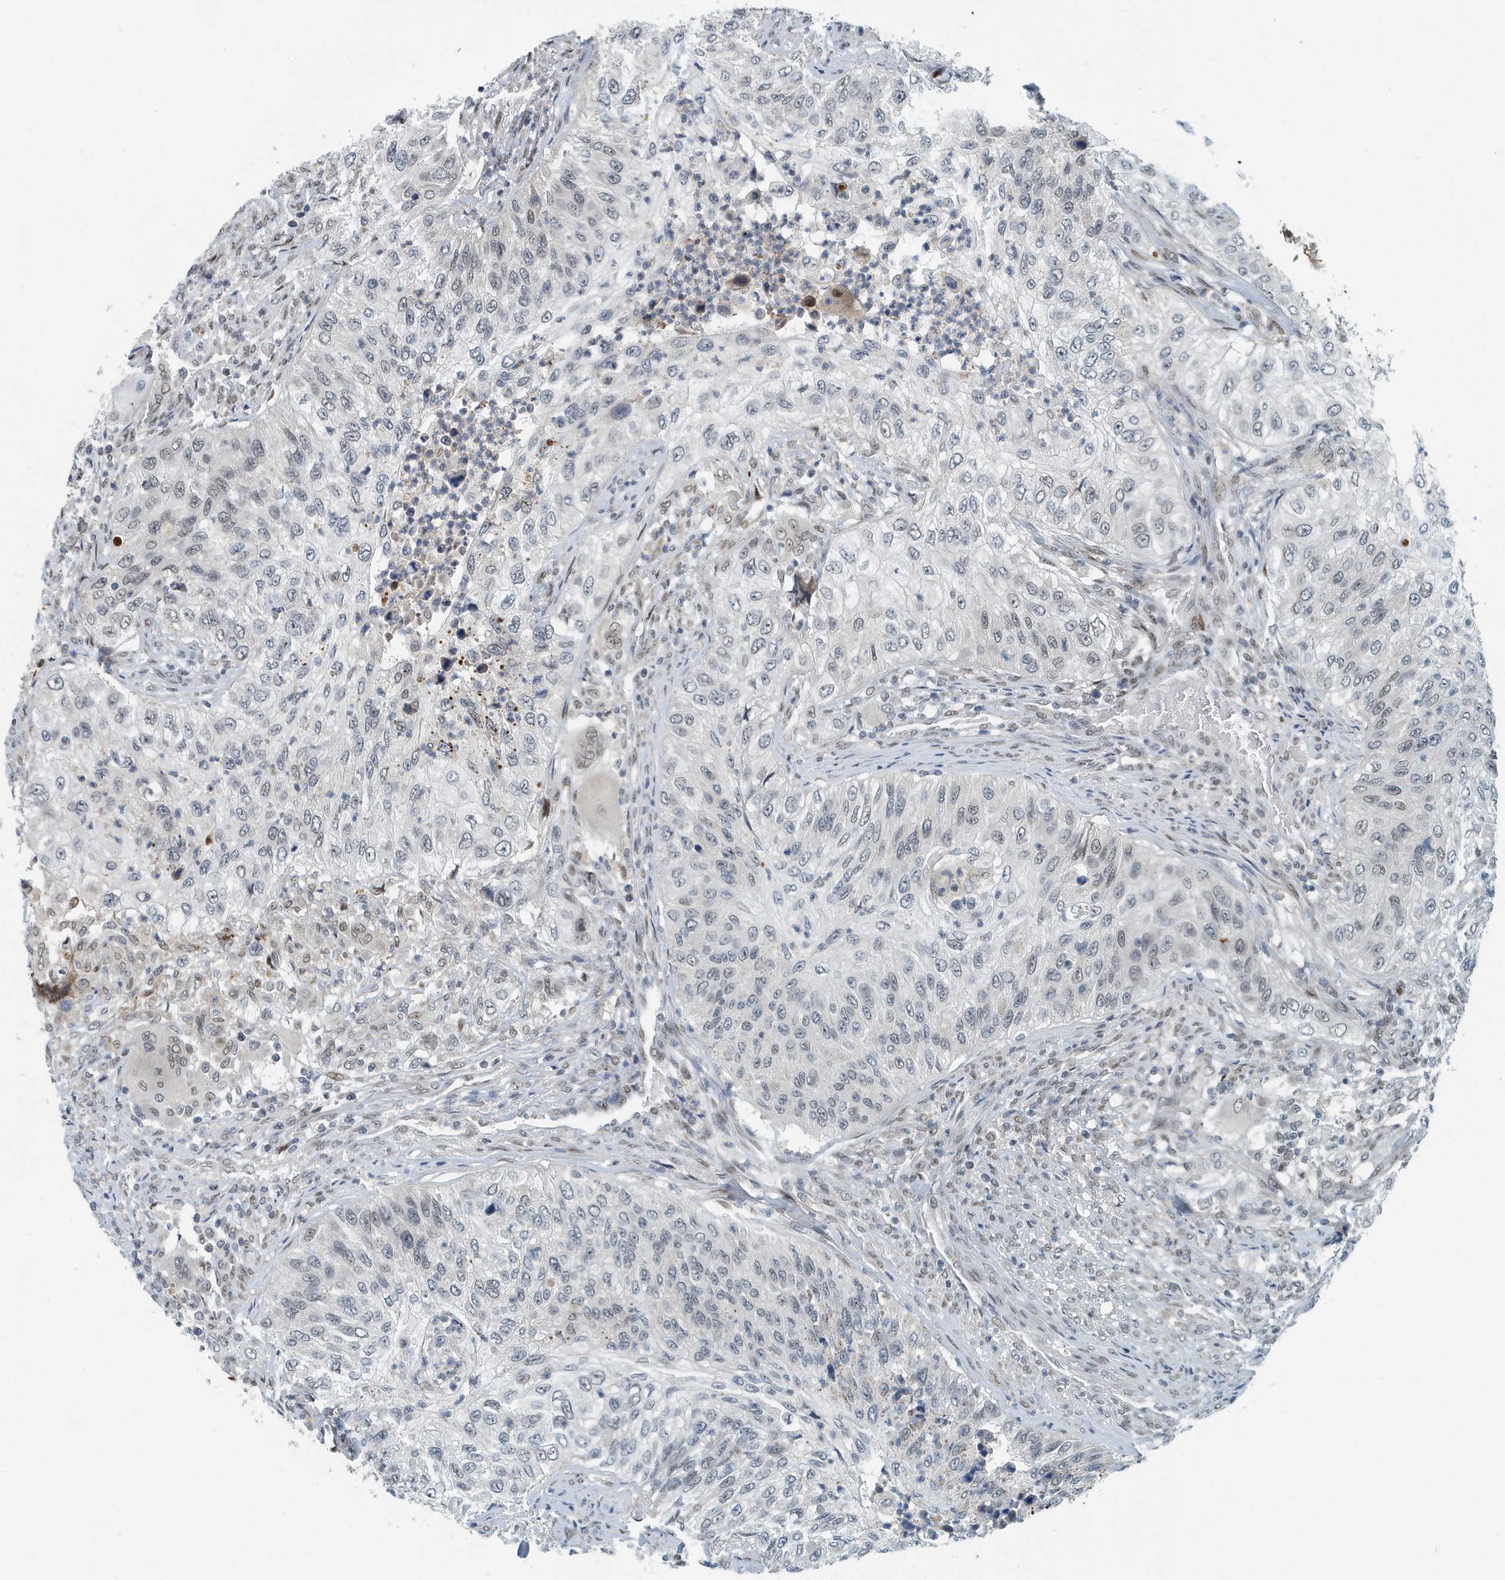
{"staining": {"intensity": "weak", "quantity": "<25%", "location": "nuclear"}, "tissue": "urothelial cancer", "cell_type": "Tumor cells", "image_type": "cancer", "snomed": [{"axis": "morphology", "description": "Urothelial carcinoma, High grade"}, {"axis": "topography", "description": "Urinary bladder"}], "caption": "High-grade urothelial carcinoma stained for a protein using IHC exhibits no positivity tumor cells.", "gene": "KIF15", "patient": {"sex": "female", "age": 60}}